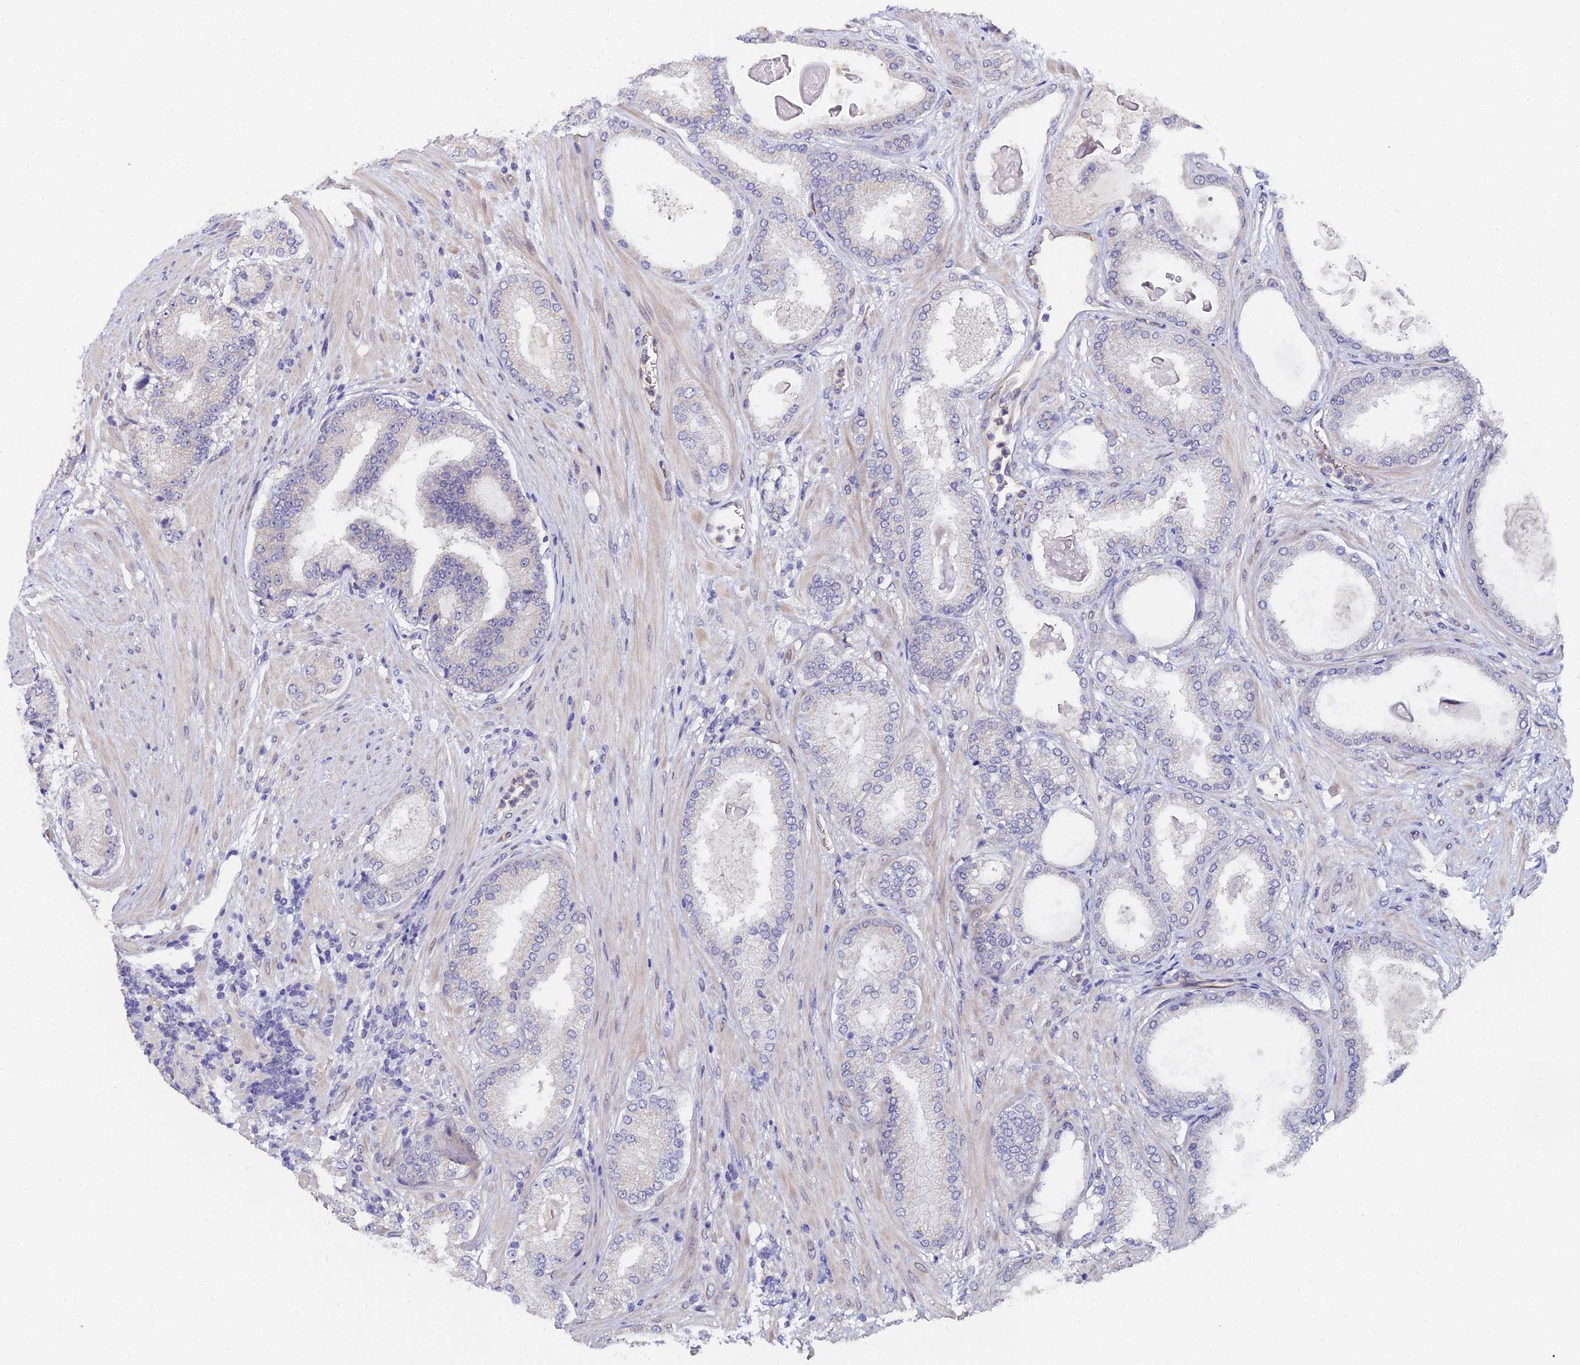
{"staining": {"intensity": "negative", "quantity": "none", "location": "none"}, "tissue": "prostate cancer", "cell_type": "Tumor cells", "image_type": "cancer", "snomed": [{"axis": "morphology", "description": "Adenocarcinoma, Low grade"}, {"axis": "topography", "description": "Prostate"}], "caption": "This is an IHC photomicrograph of human prostate cancer (adenocarcinoma (low-grade)). There is no staining in tumor cells.", "gene": "C4orf19", "patient": {"sex": "male", "age": 59}}